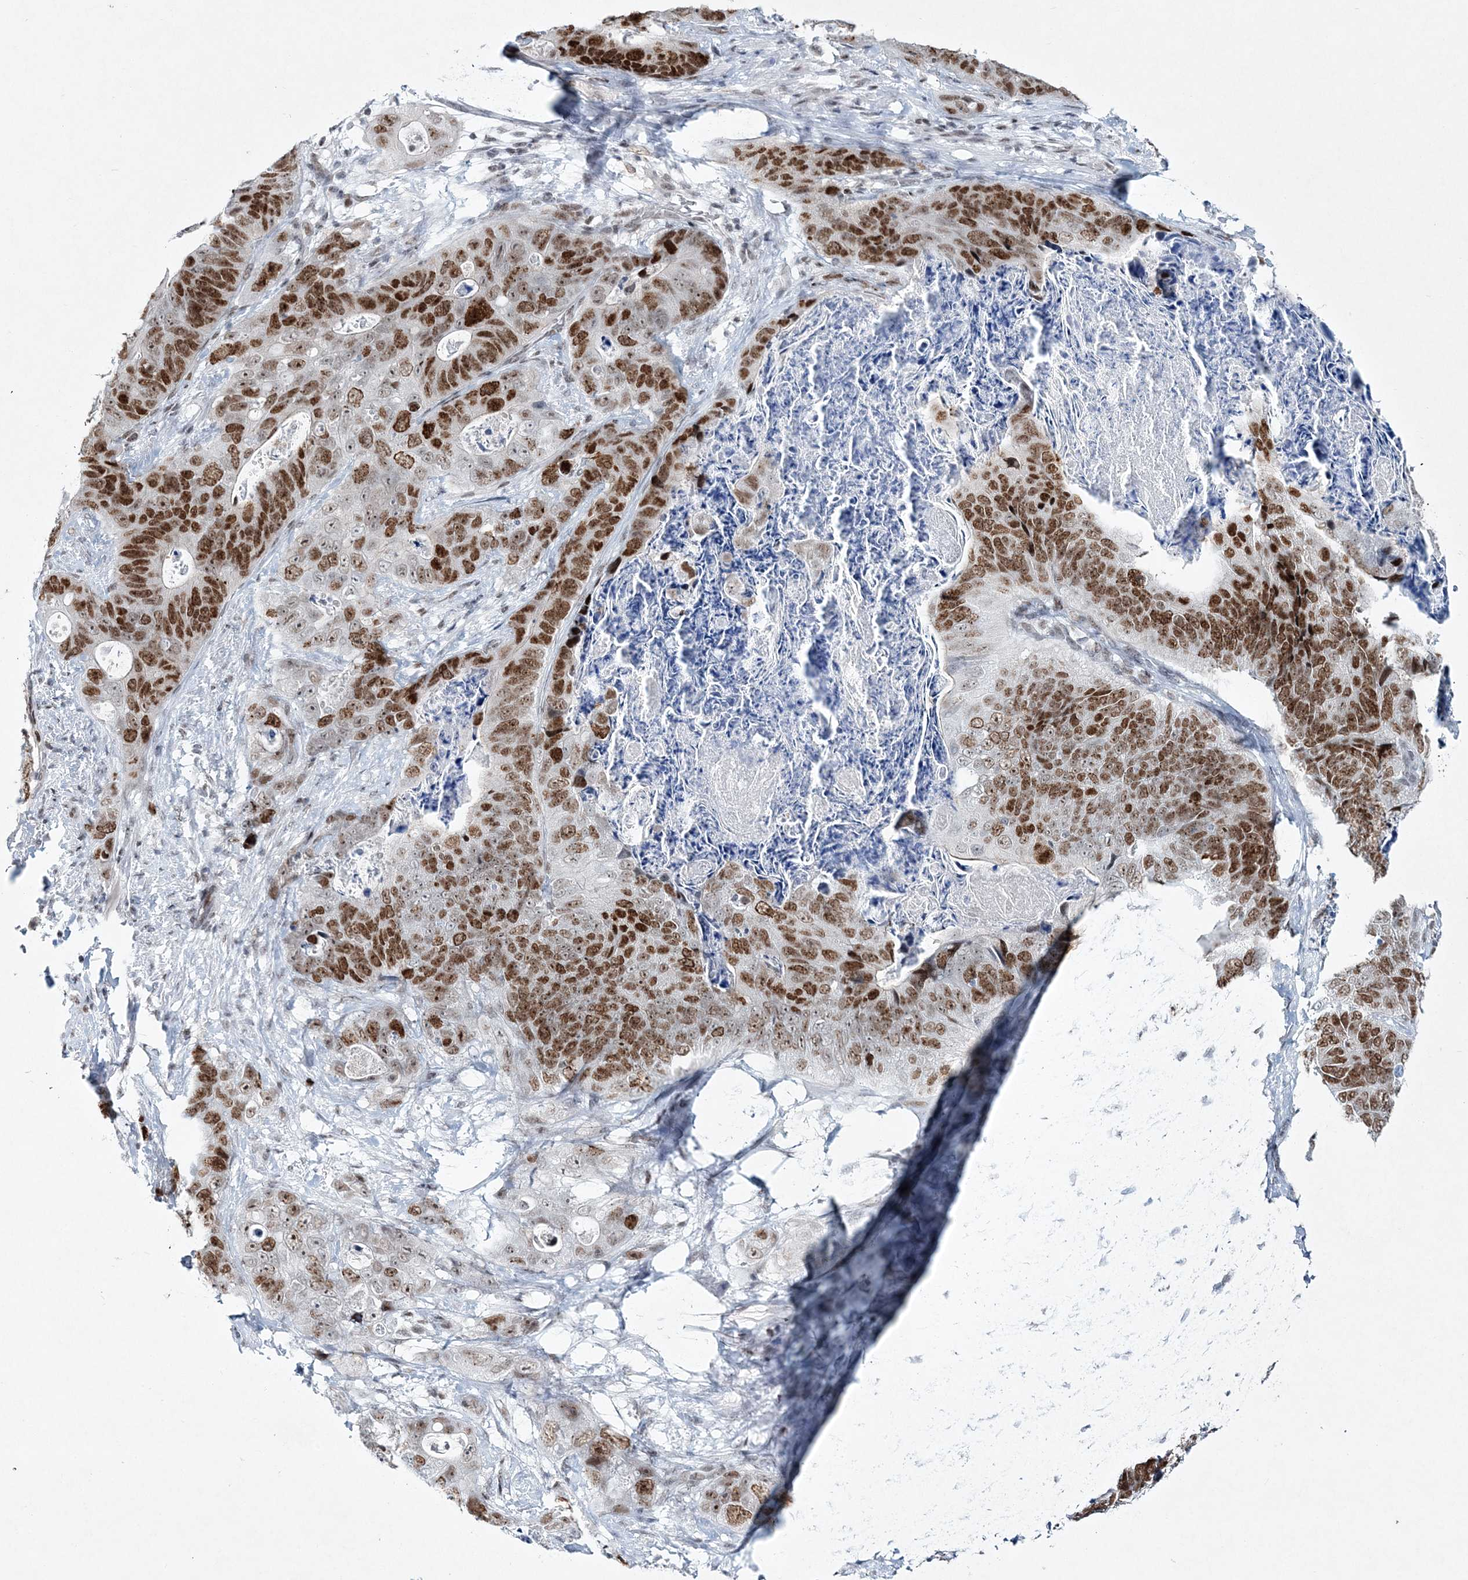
{"staining": {"intensity": "moderate", "quantity": ">75%", "location": "nuclear"}, "tissue": "stomach cancer", "cell_type": "Tumor cells", "image_type": "cancer", "snomed": [{"axis": "morphology", "description": "Normal tissue, NOS"}, {"axis": "morphology", "description": "Adenocarcinoma, NOS"}, {"axis": "topography", "description": "Stomach"}], "caption": "Immunohistochemical staining of adenocarcinoma (stomach) displays moderate nuclear protein positivity in approximately >75% of tumor cells.", "gene": "LRRFIP2", "patient": {"sex": "female", "age": 89}}